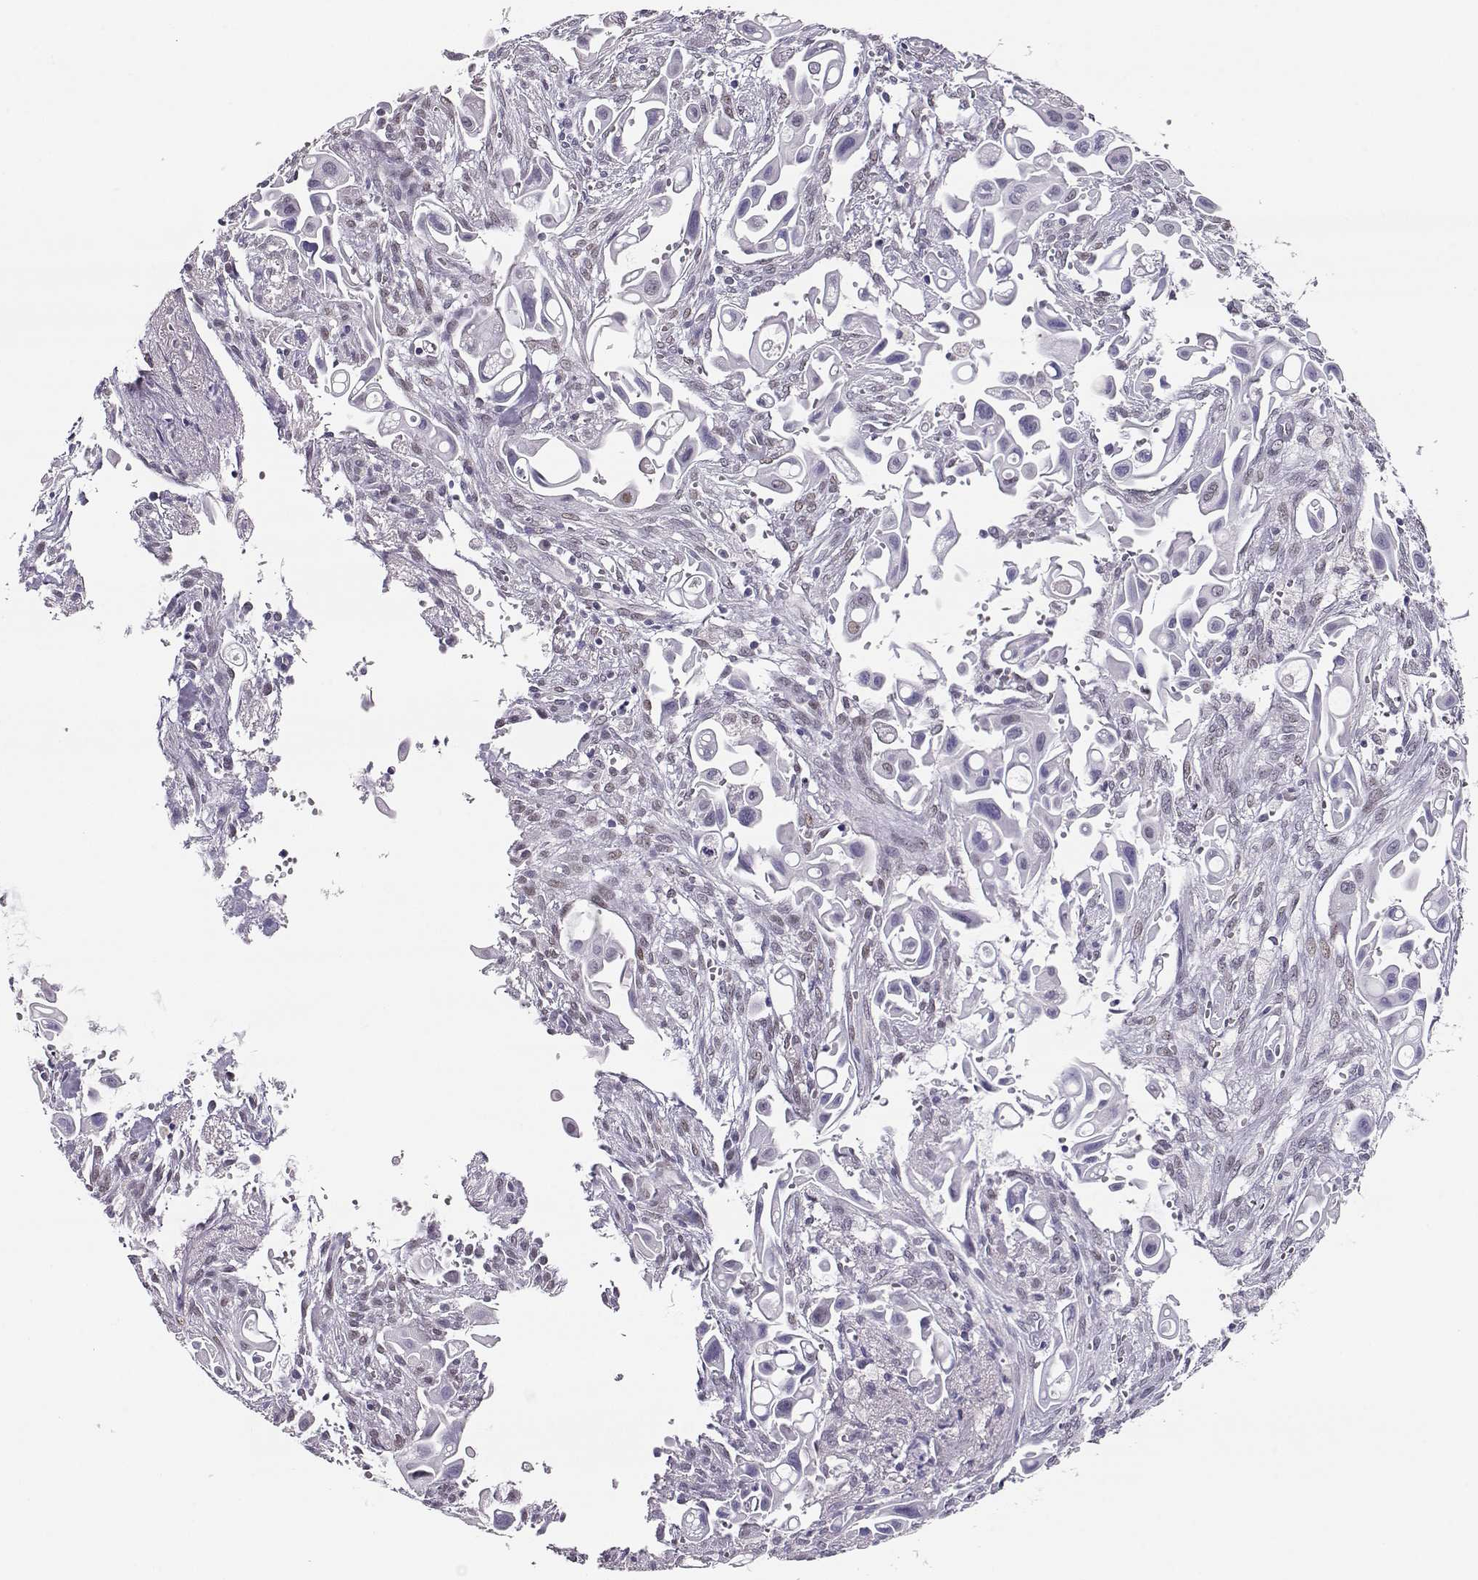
{"staining": {"intensity": "negative", "quantity": "none", "location": "none"}, "tissue": "pancreatic cancer", "cell_type": "Tumor cells", "image_type": "cancer", "snomed": [{"axis": "morphology", "description": "Adenocarcinoma, NOS"}, {"axis": "topography", "description": "Pancreas"}], "caption": "The photomicrograph shows no staining of tumor cells in pancreatic cancer.", "gene": "POLI", "patient": {"sex": "male", "age": 50}}